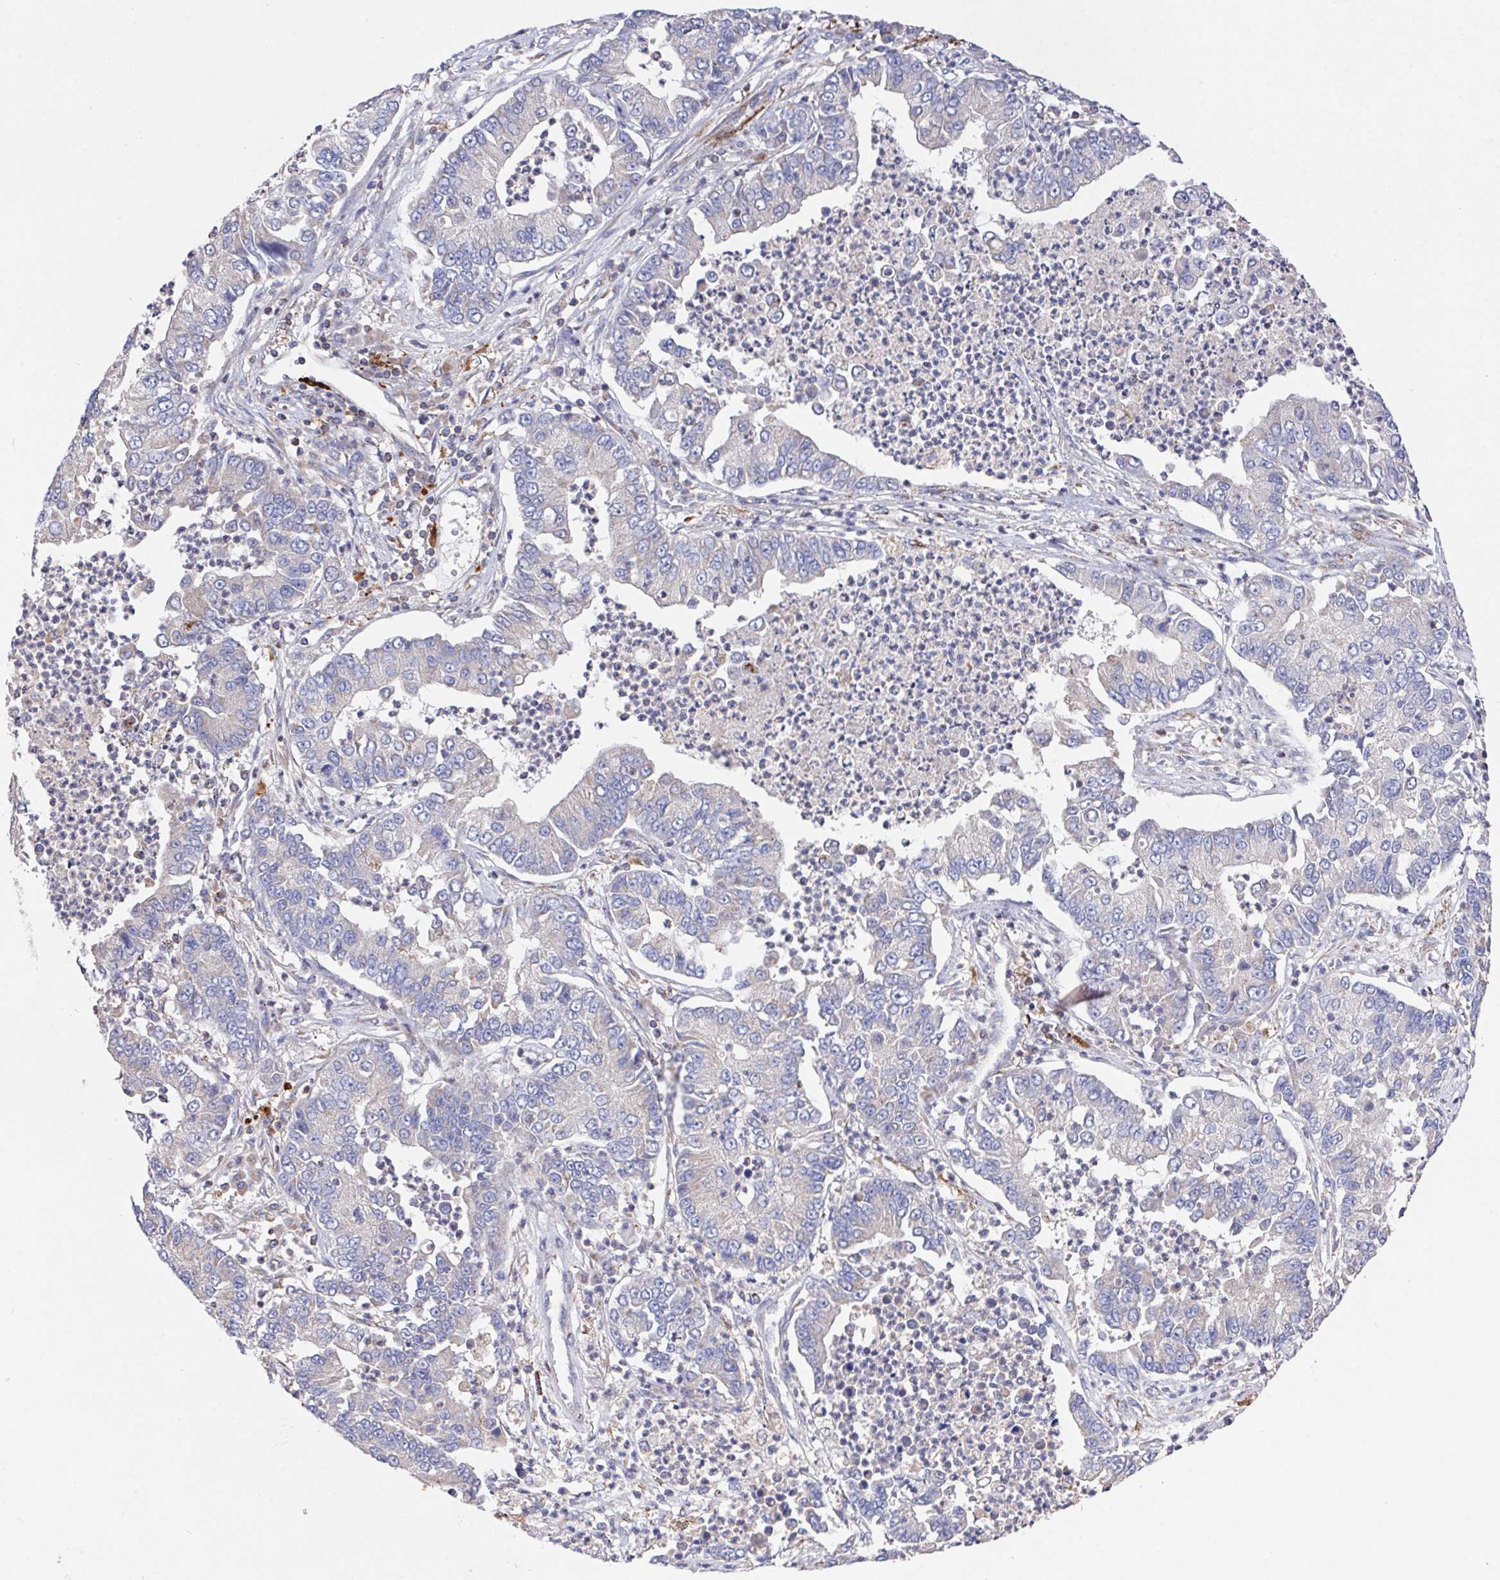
{"staining": {"intensity": "negative", "quantity": "none", "location": "none"}, "tissue": "lung cancer", "cell_type": "Tumor cells", "image_type": "cancer", "snomed": [{"axis": "morphology", "description": "Adenocarcinoma, NOS"}, {"axis": "topography", "description": "Lung"}], "caption": "Immunohistochemistry (IHC) image of lung cancer stained for a protein (brown), which exhibits no positivity in tumor cells.", "gene": "FAM241A", "patient": {"sex": "female", "age": 57}}